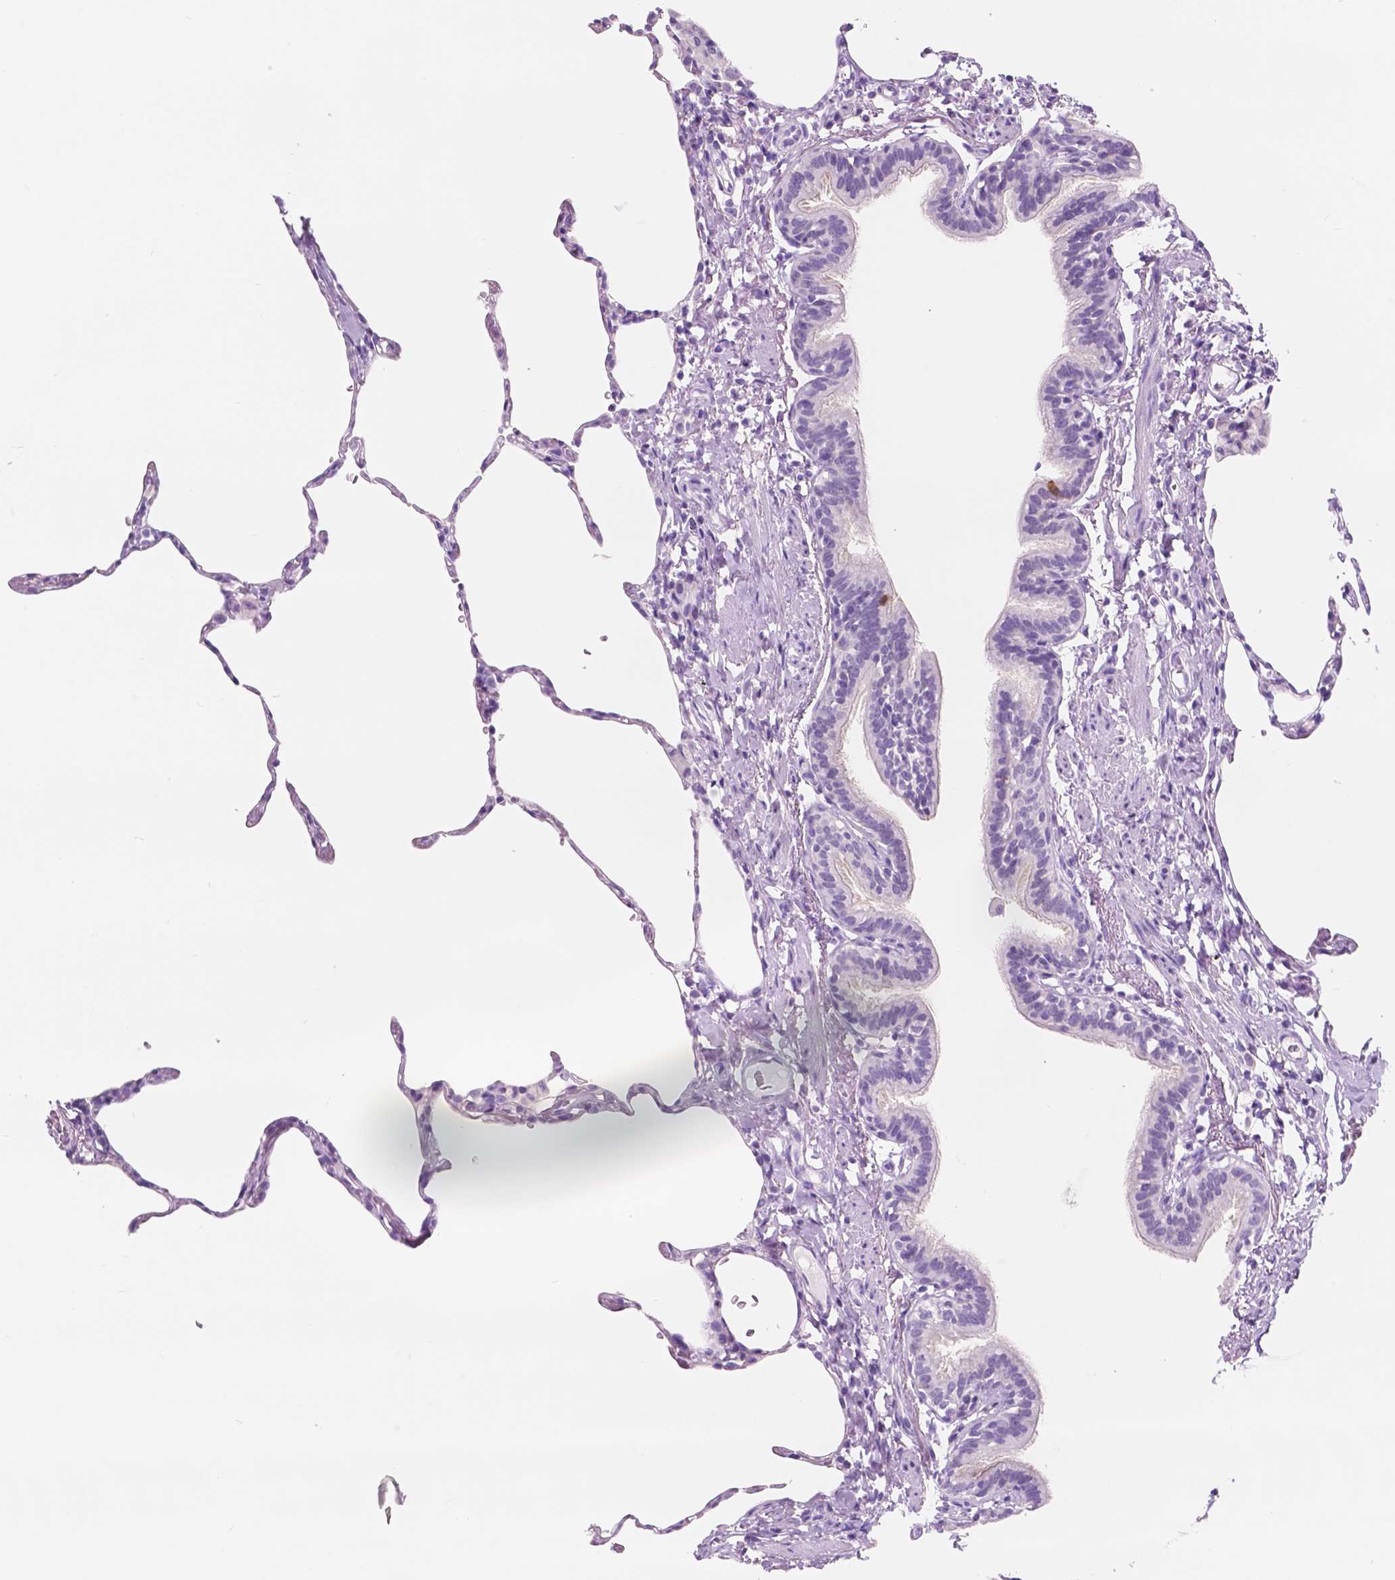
{"staining": {"intensity": "negative", "quantity": "none", "location": "none"}, "tissue": "lung", "cell_type": "Alveolar cells", "image_type": "normal", "snomed": [{"axis": "morphology", "description": "Normal tissue, NOS"}, {"axis": "topography", "description": "Lung"}], "caption": "Alveolar cells show no significant protein expression in normal lung.", "gene": "CUZD1", "patient": {"sex": "female", "age": 57}}